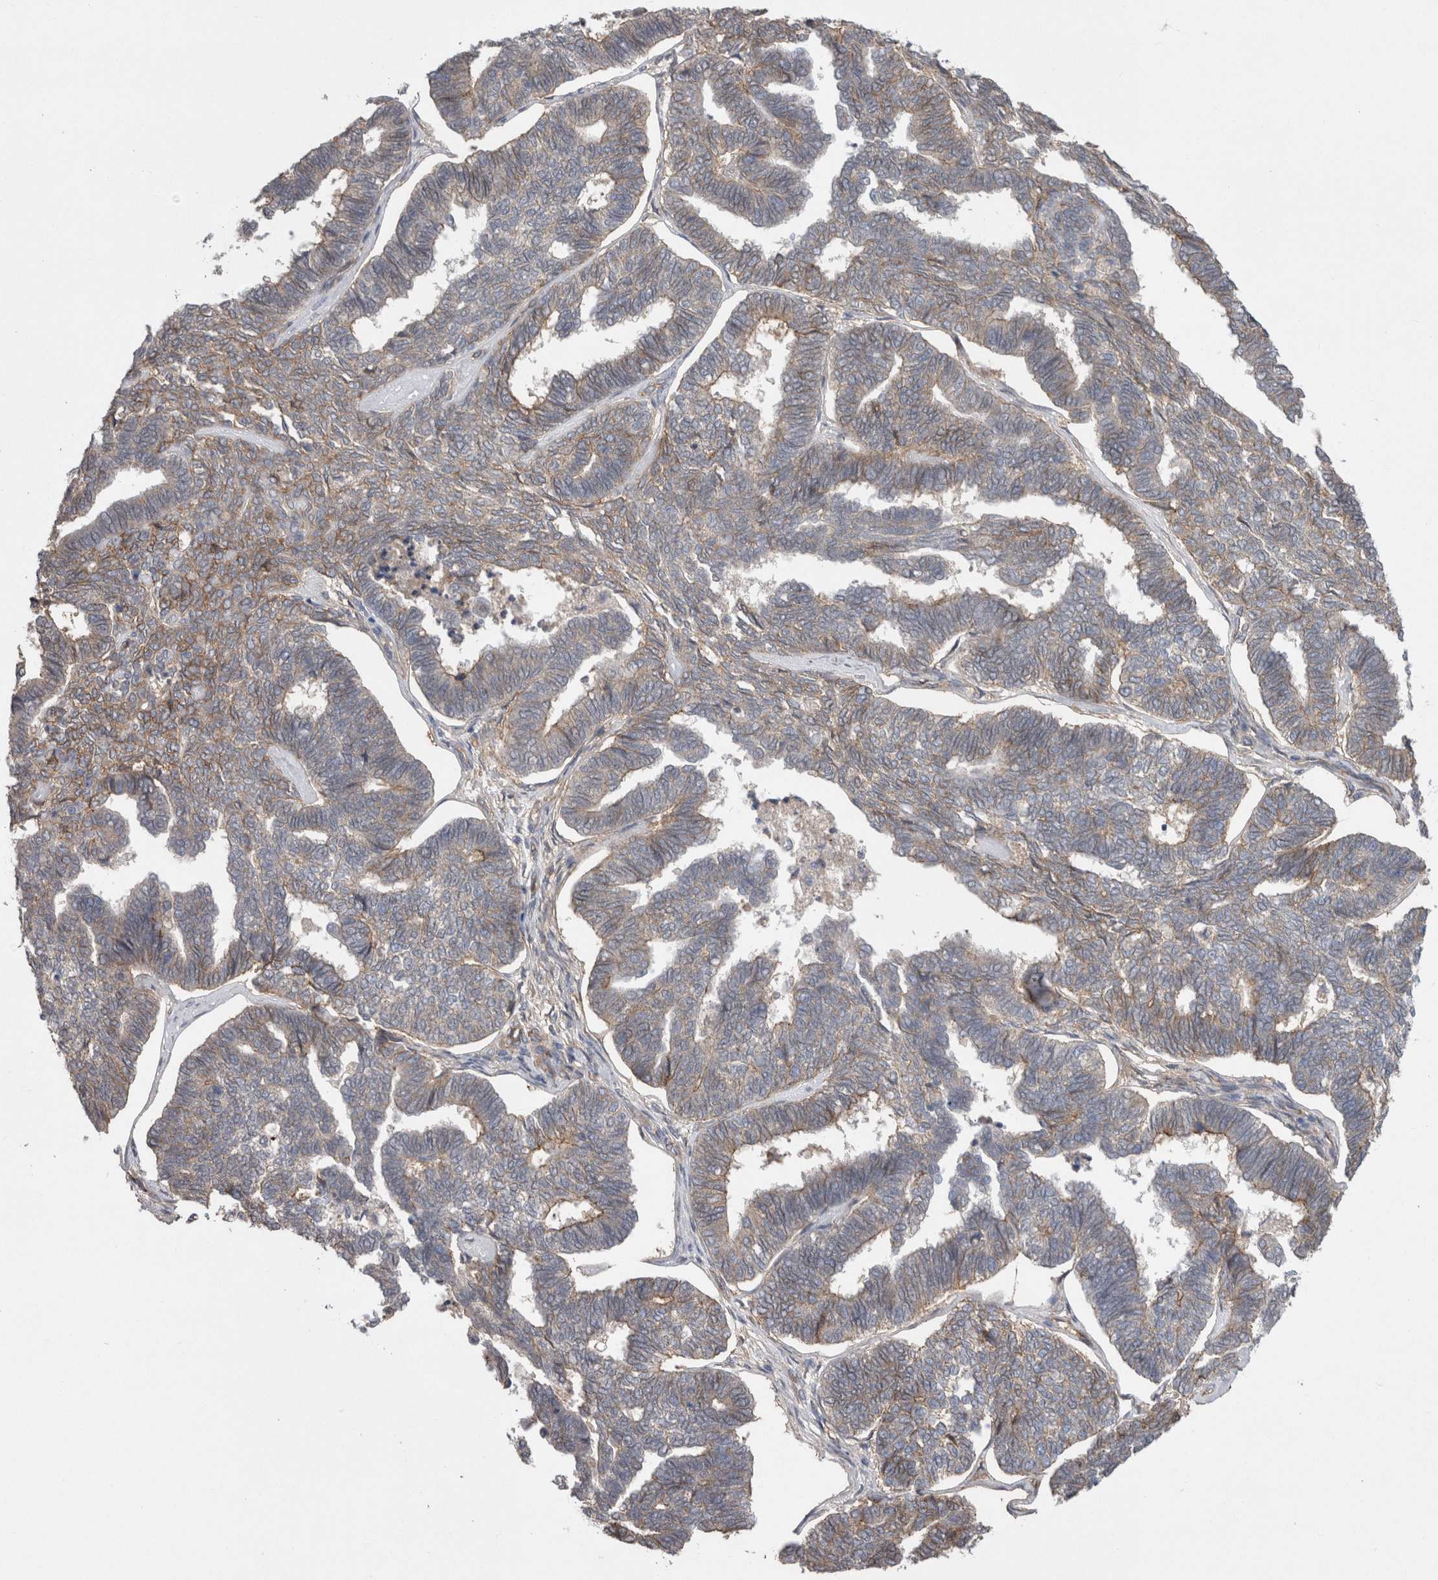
{"staining": {"intensity": "moderate", "quantity": "25%-75%", "location": "cytoplasmic/membranous"}, "tissue": "endometrial cancer", "cell_type": "Tumor cells", "image_type": "cancer", "snomed": [{"axis": "morphology", "description": "Adenocarcinoma, NOS"}, {"axis": "topography", "description": "Endometrium"}], "caption": "Adenocarcinoma (endometrial) stained with immunohistochemistry (IHC) reveals moderate cytoplasmic/membranous expression in about 25%-75% of tumor cells.", "gene": "NECTIN2", "patient": {"sex": "female", "age": 70}}